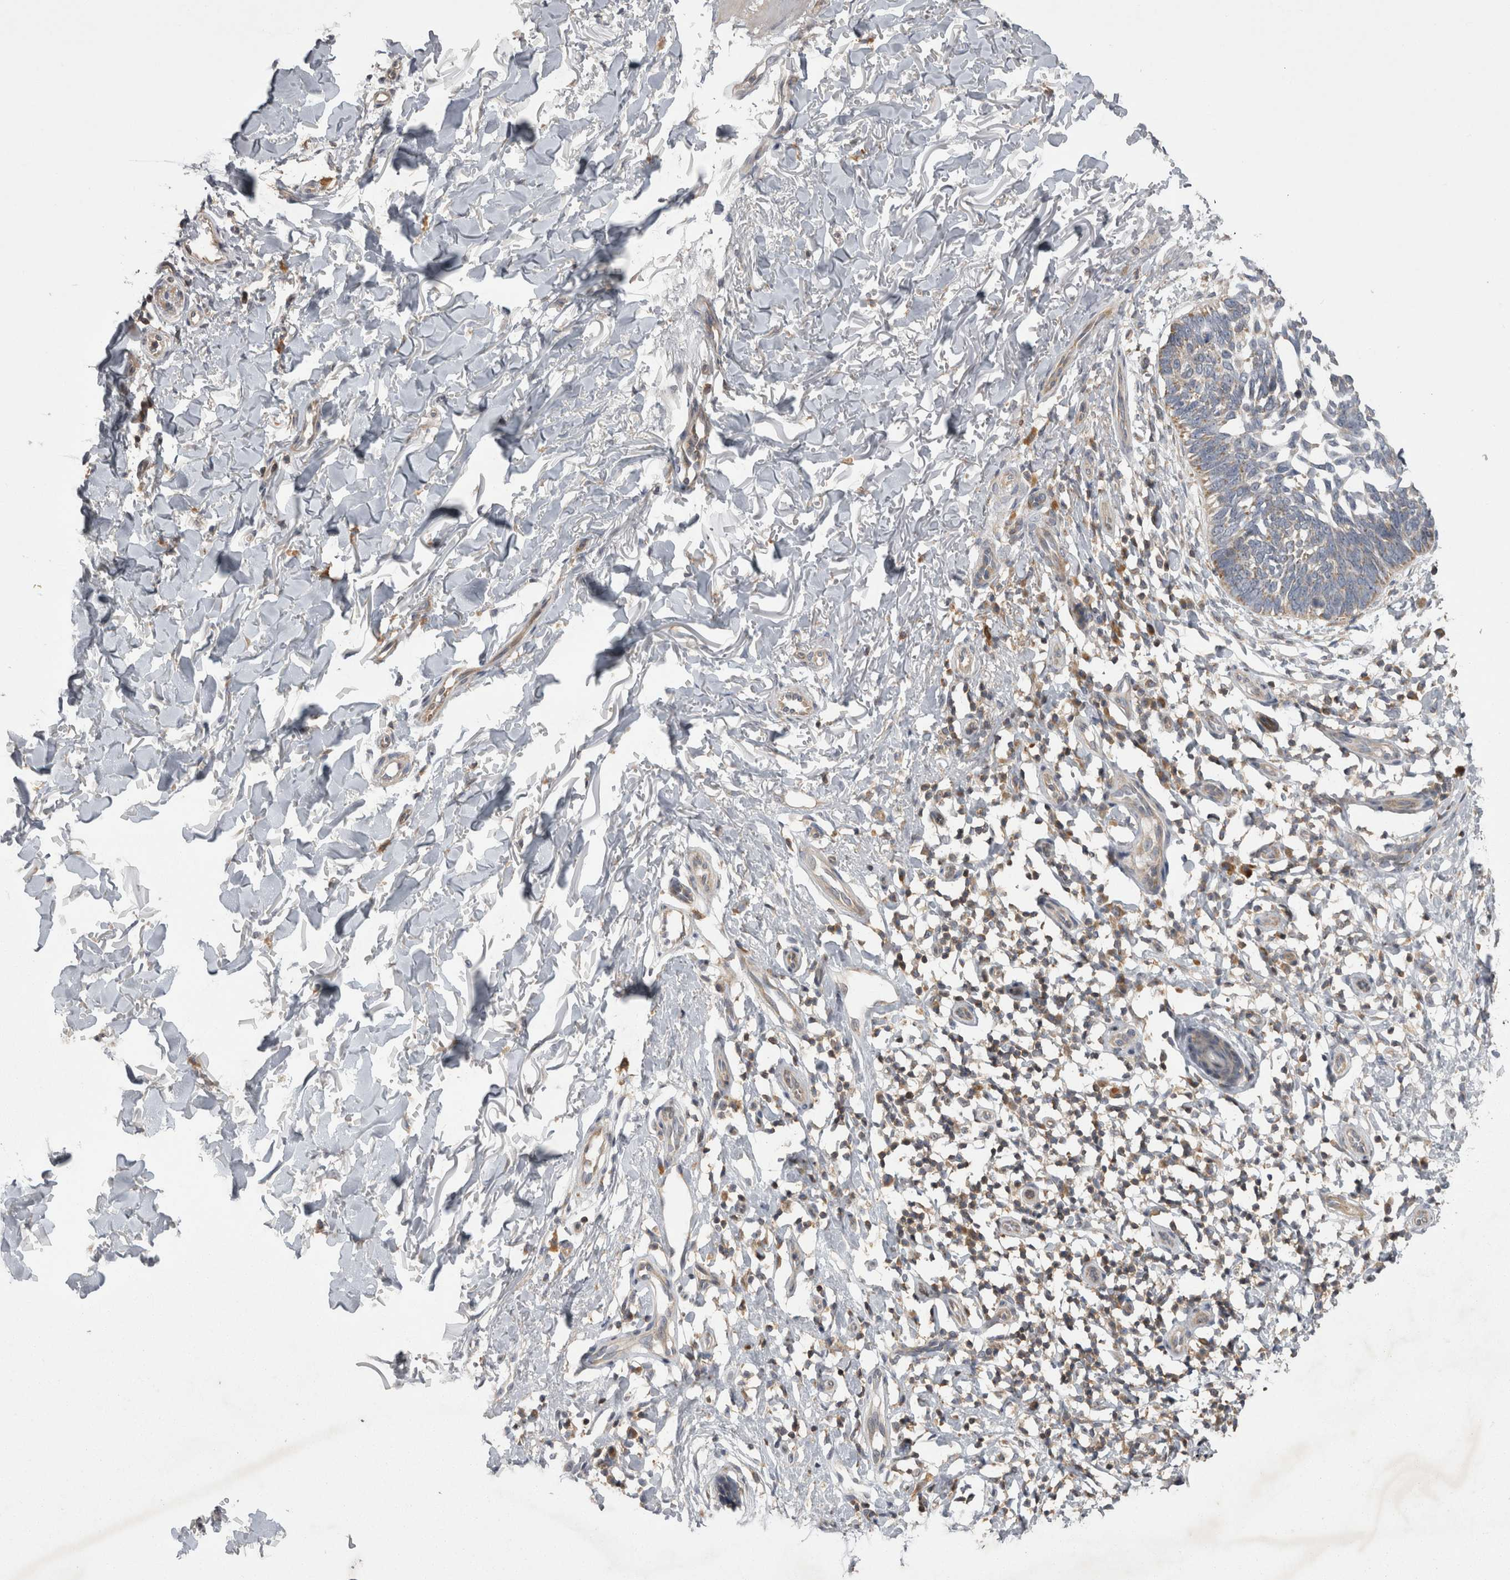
{"staining": {"intensity": "weak", "quantity": "<25%", "location": "cytoplasmic/membranous"}, "tissue": "skin cancer", "cell_type": "Tumor cells", "image_type": "cancer", "snomed": [{"axis": "morphology", "description": "Normal tissue, NOS"}, {"axis": "morphology", "description": "Basal cell carcinoma"}, {"axis": "topography", "description": "Skin"}], "caption": "Tumor cells are negative for brown protein staining in skin basal cell carcinoma.", "gene": "TSPOAP1", "patient": {"sex": "male", "age": 77}}